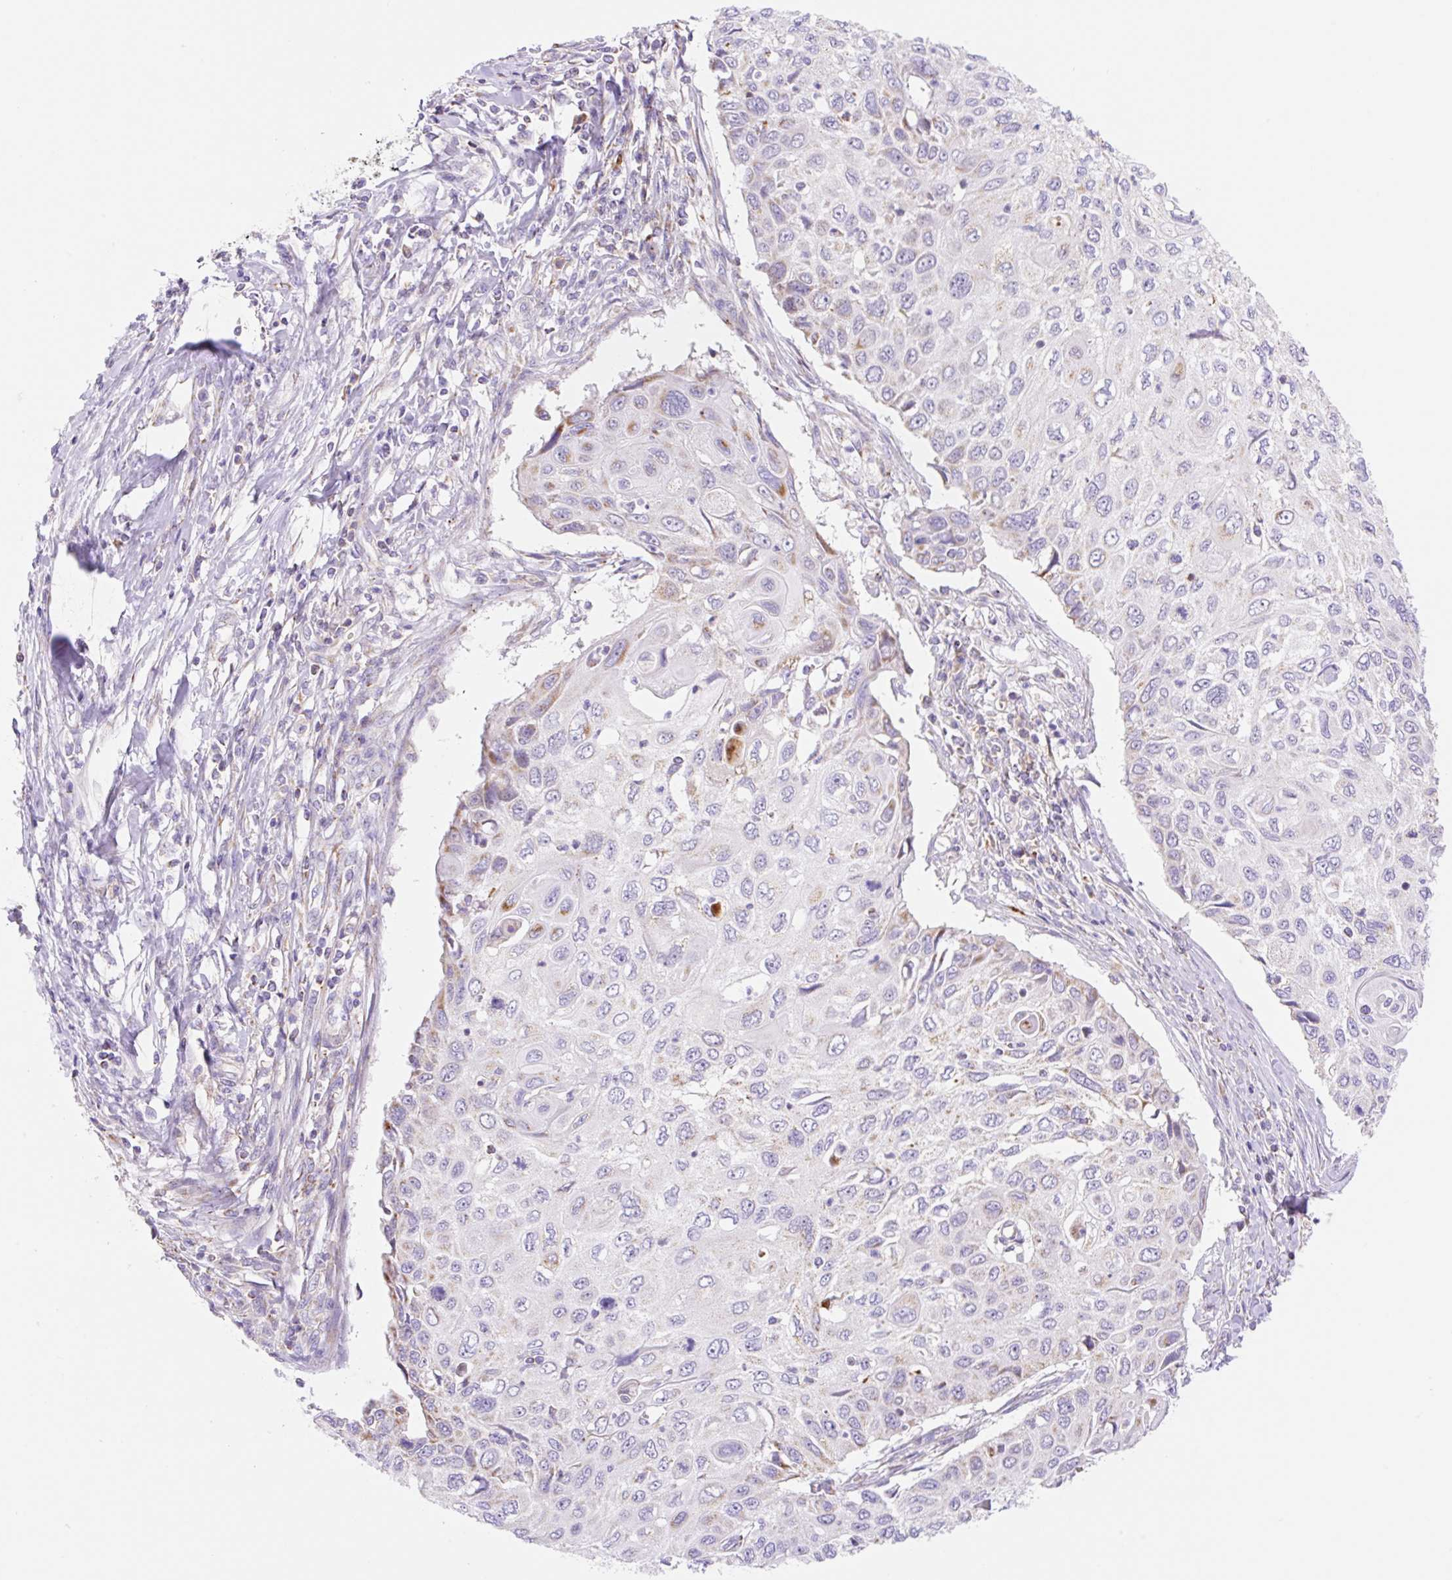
{"staining": {"intensity": "moderate", "quantity": "<25%", "location": "cytoplasmic/membranous"}, "tissue": "cervical cancer", "cell_type": "Tumor cells", "image_type": "cancer", "snomed": [{"axis": "morphology", "description": "Squamous cell carcinoma, NOS"}, {"axis": "topography", "description": "Cervix"}], "caption": "Moderate cytoplasmic/membranous expression is seen in about <25% of tumor cells in cervical cancer (squamous cell carcinoma).", "gene": "ETNK2", "patient": {"sex": "female", "age": 70}}